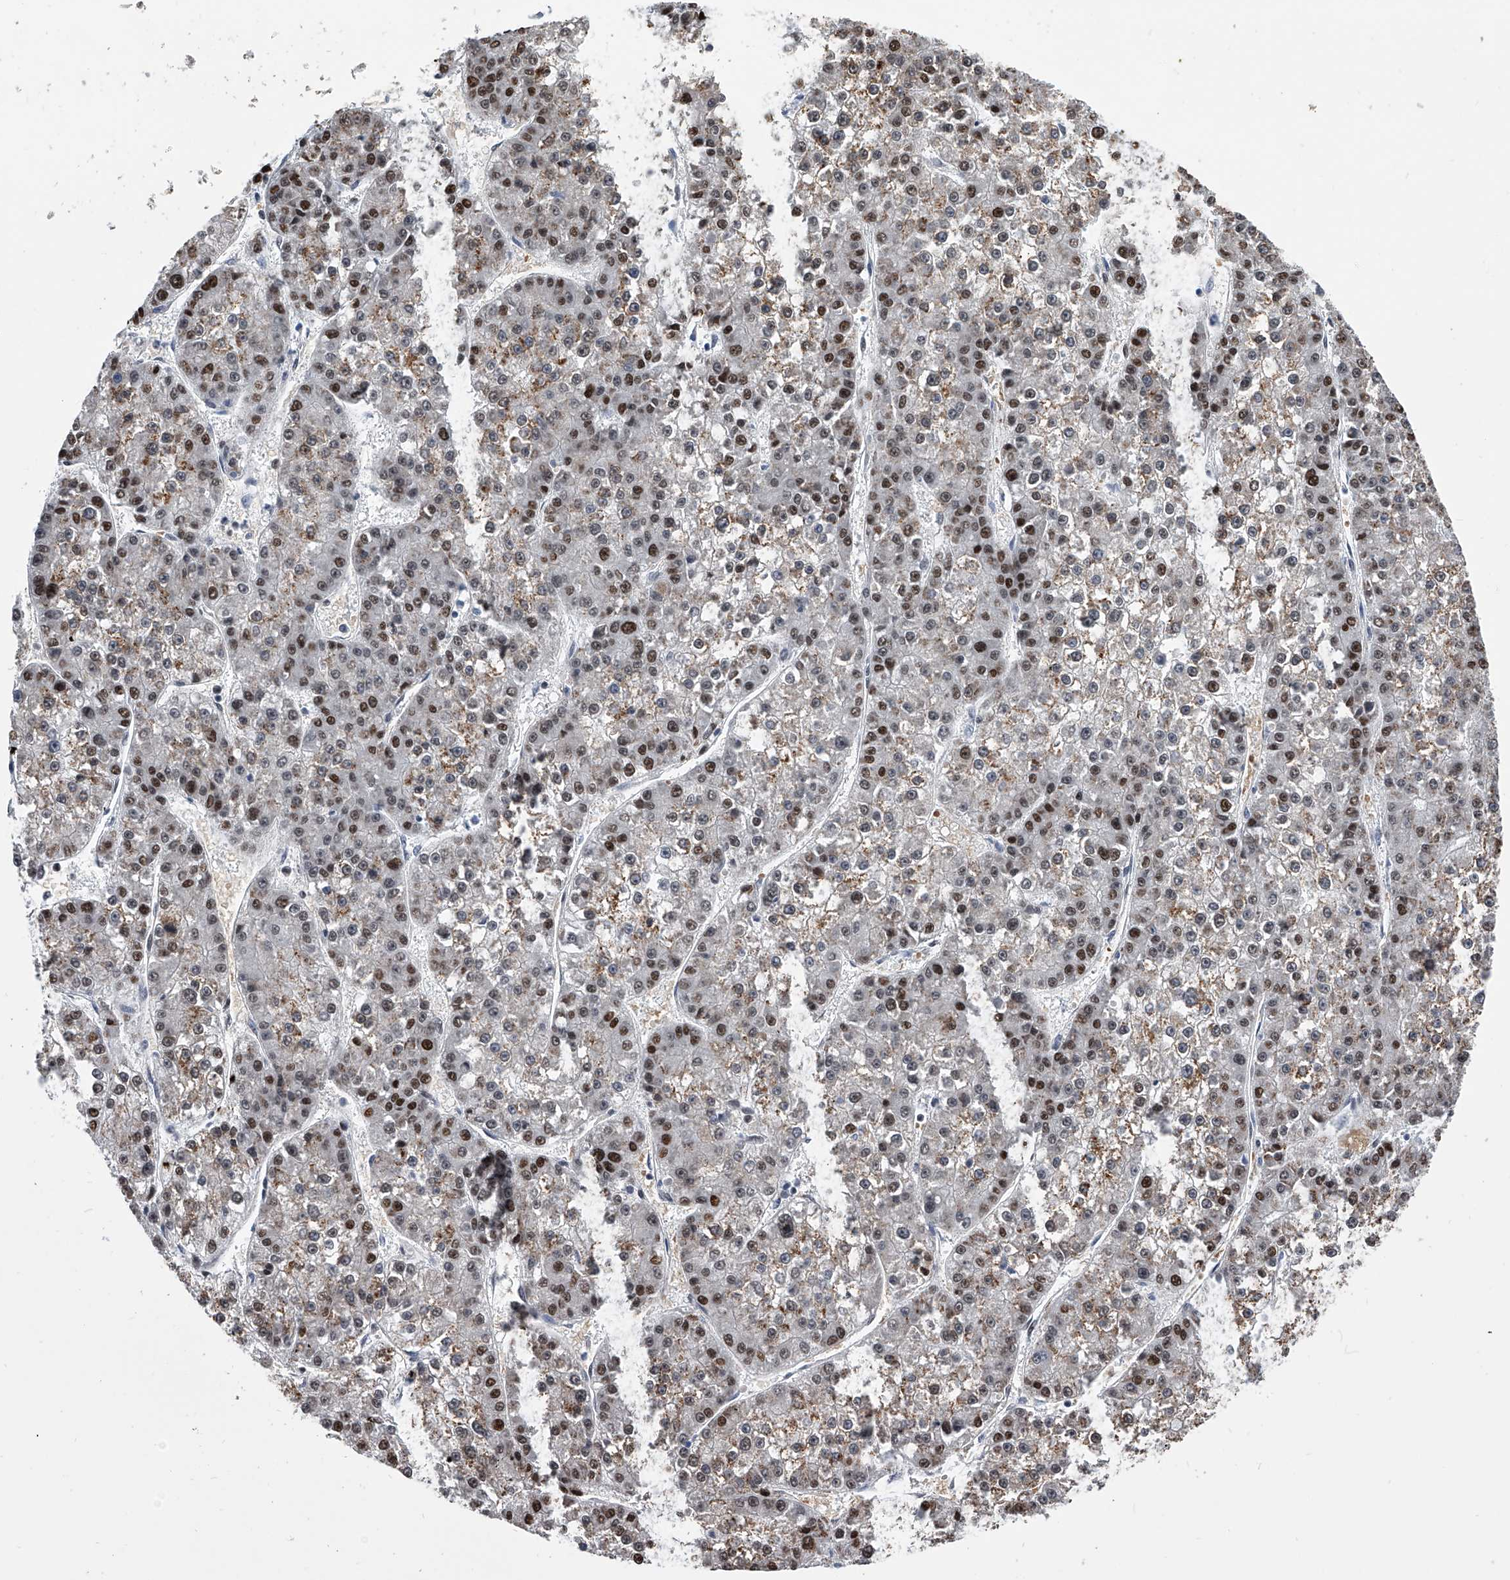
{"staining": {"intensity": "moderate", "quantity": ">75%", "location": "cytoplasmic/membranous,nuclear"}, "tissue": "liver cancer", "cell_type": "Tumor cells", "image_type": "cancer", "snomed": [{"axis": "morphology", "description": "Carcinoma, Hepatocellular, NOS"}, {"axis": "topography", "description": "Liver"}], "caption": "IHC micrograph of hepatocellular carcinoma (liver) stained for a protein (brown), which displays medium levels of moderate cytoplasmic/membranous and nuclear positivity in about >75% of tumor cells.", "gene": "SIM2", "patient": {"sex": "female", "age": 73}}